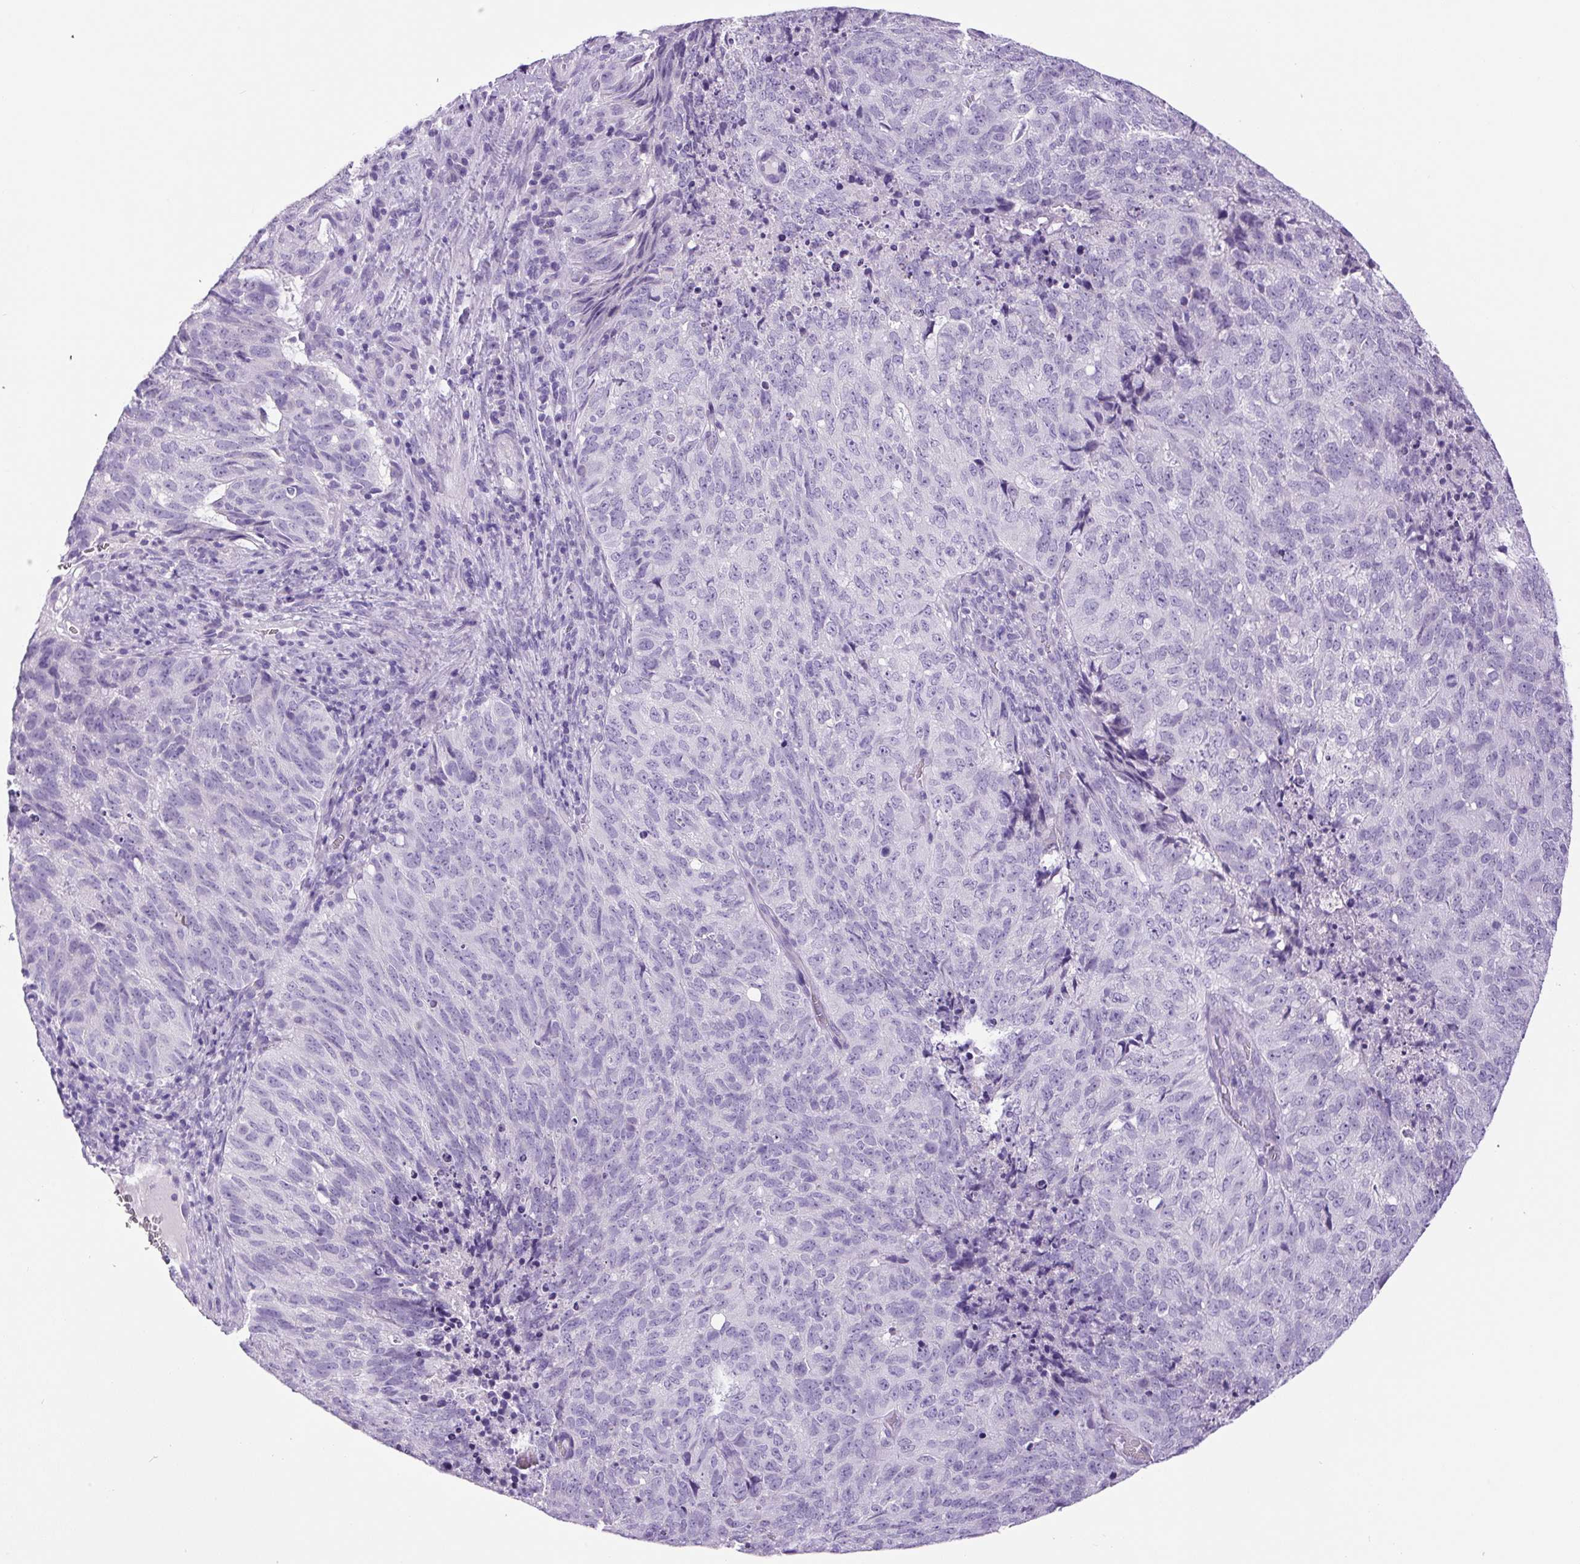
{"staining": {"intensity": "negative", "quantity": "none", "location": "none"}, "tissue": "cervical cancer", "cell_type": "Tumor cells", "image_type": "cancer", "snomed": [{"axis": "morphology", "description": "Adenocarcinoma, NOS"}, {"axis": "topography", "description": "Cervix"}], "caption": "There is no significant expression in tumor cells of adenocarcinoma (cervical). (Brightfield microscopy of DAB (3,3'-diaminobenzidine) IHC at high magnification).", "gene": "CHGA", "patient": {"sex": "female", "age": 38}}